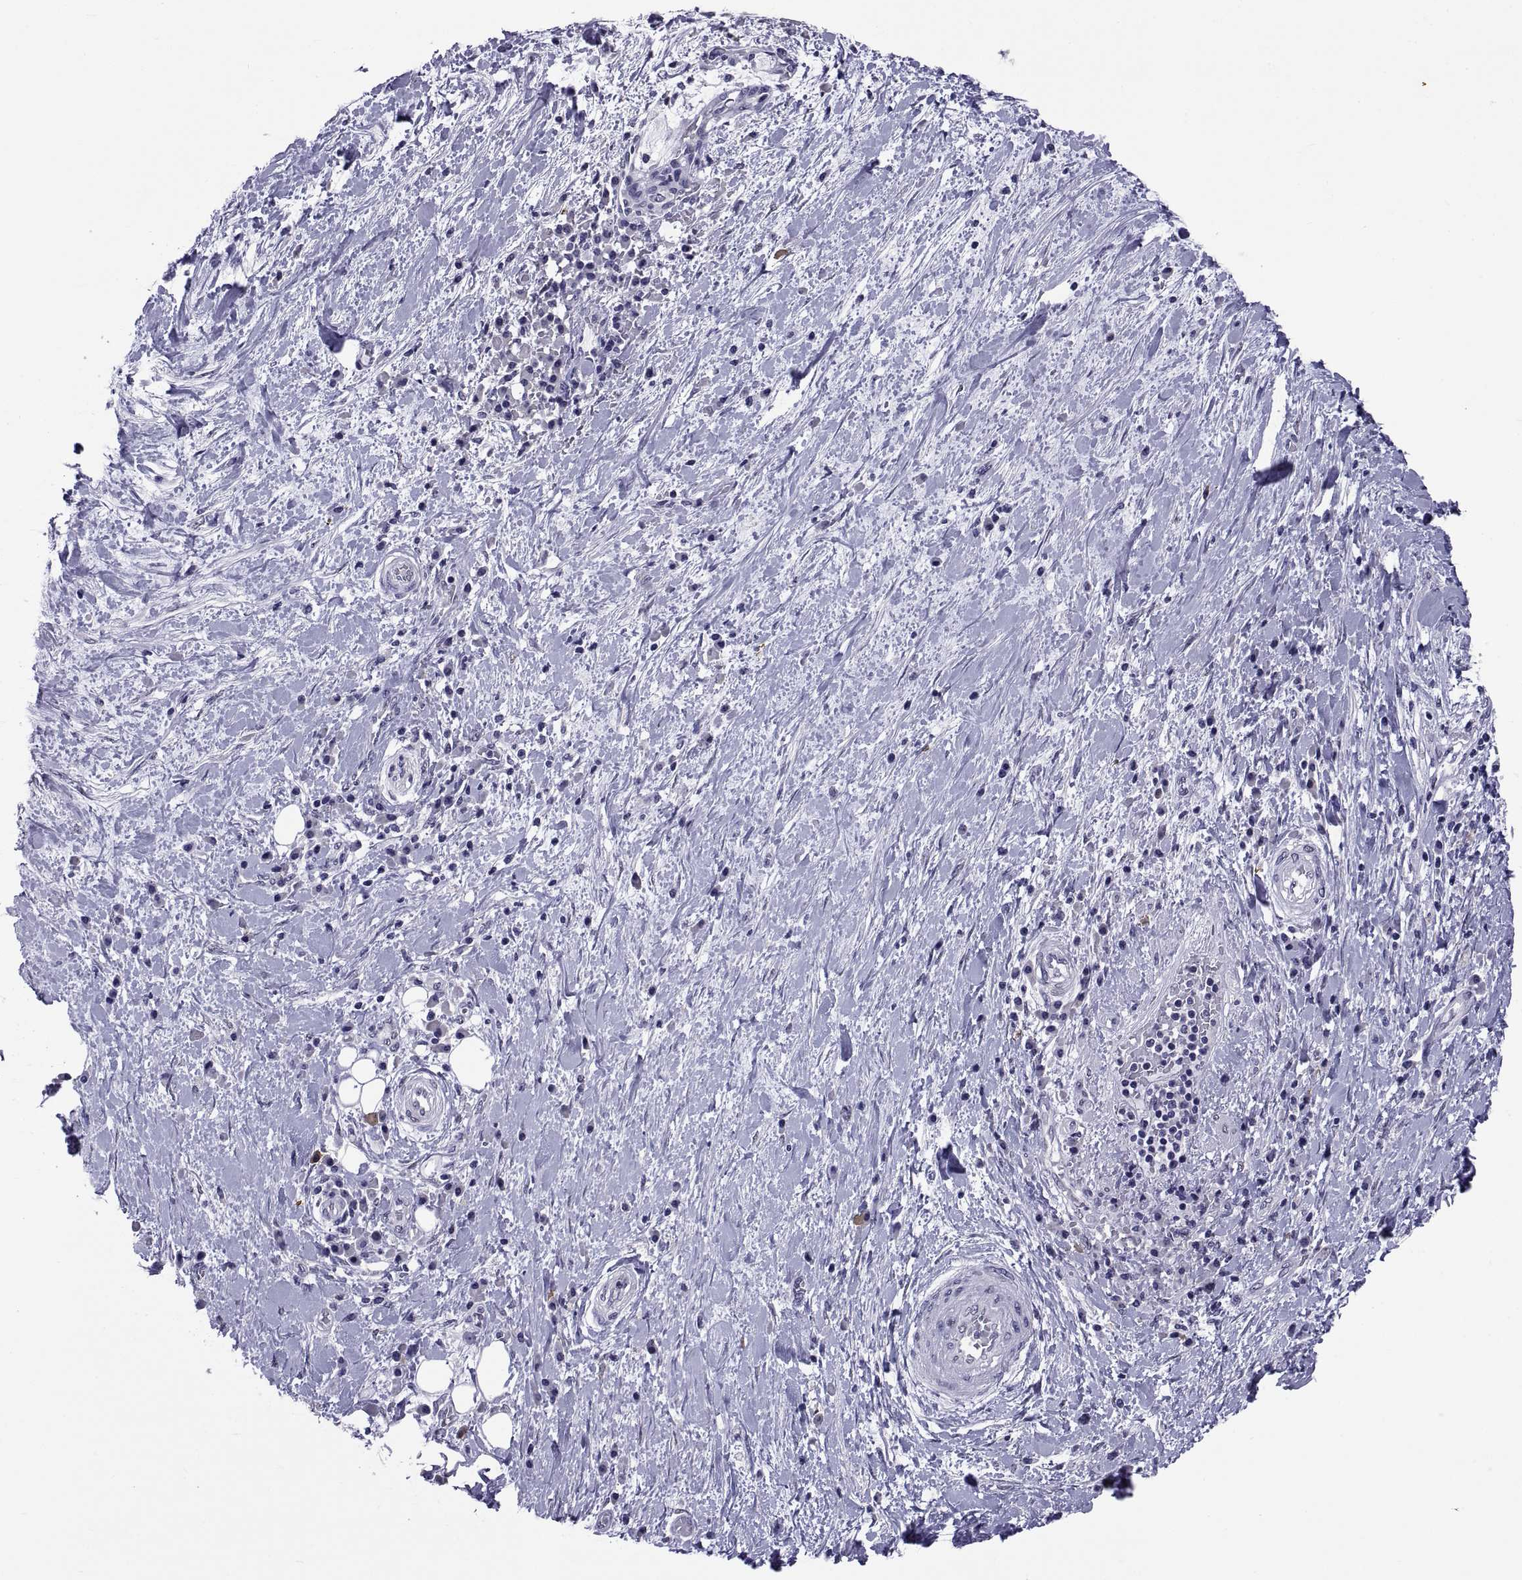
{"staining": {"intensity": "negative", "quantity": "none", "location": "none"}, "tissue": "liver cancer", "cell_type": "Tumor cells", "image_type": "cancer", "snomed": [{"axis": "morphology", "description": "Cholangiocarcinoma"}, {"axis": "topography", "description": "Liver"}], "caption": "This is a micrograph of IHC staining of liver cancer (cholangiocarcinoma), which shows no positivity in tumor cells.", "gene": "TGFBR3L", "patient": {"sex": "female", "age": 73}}